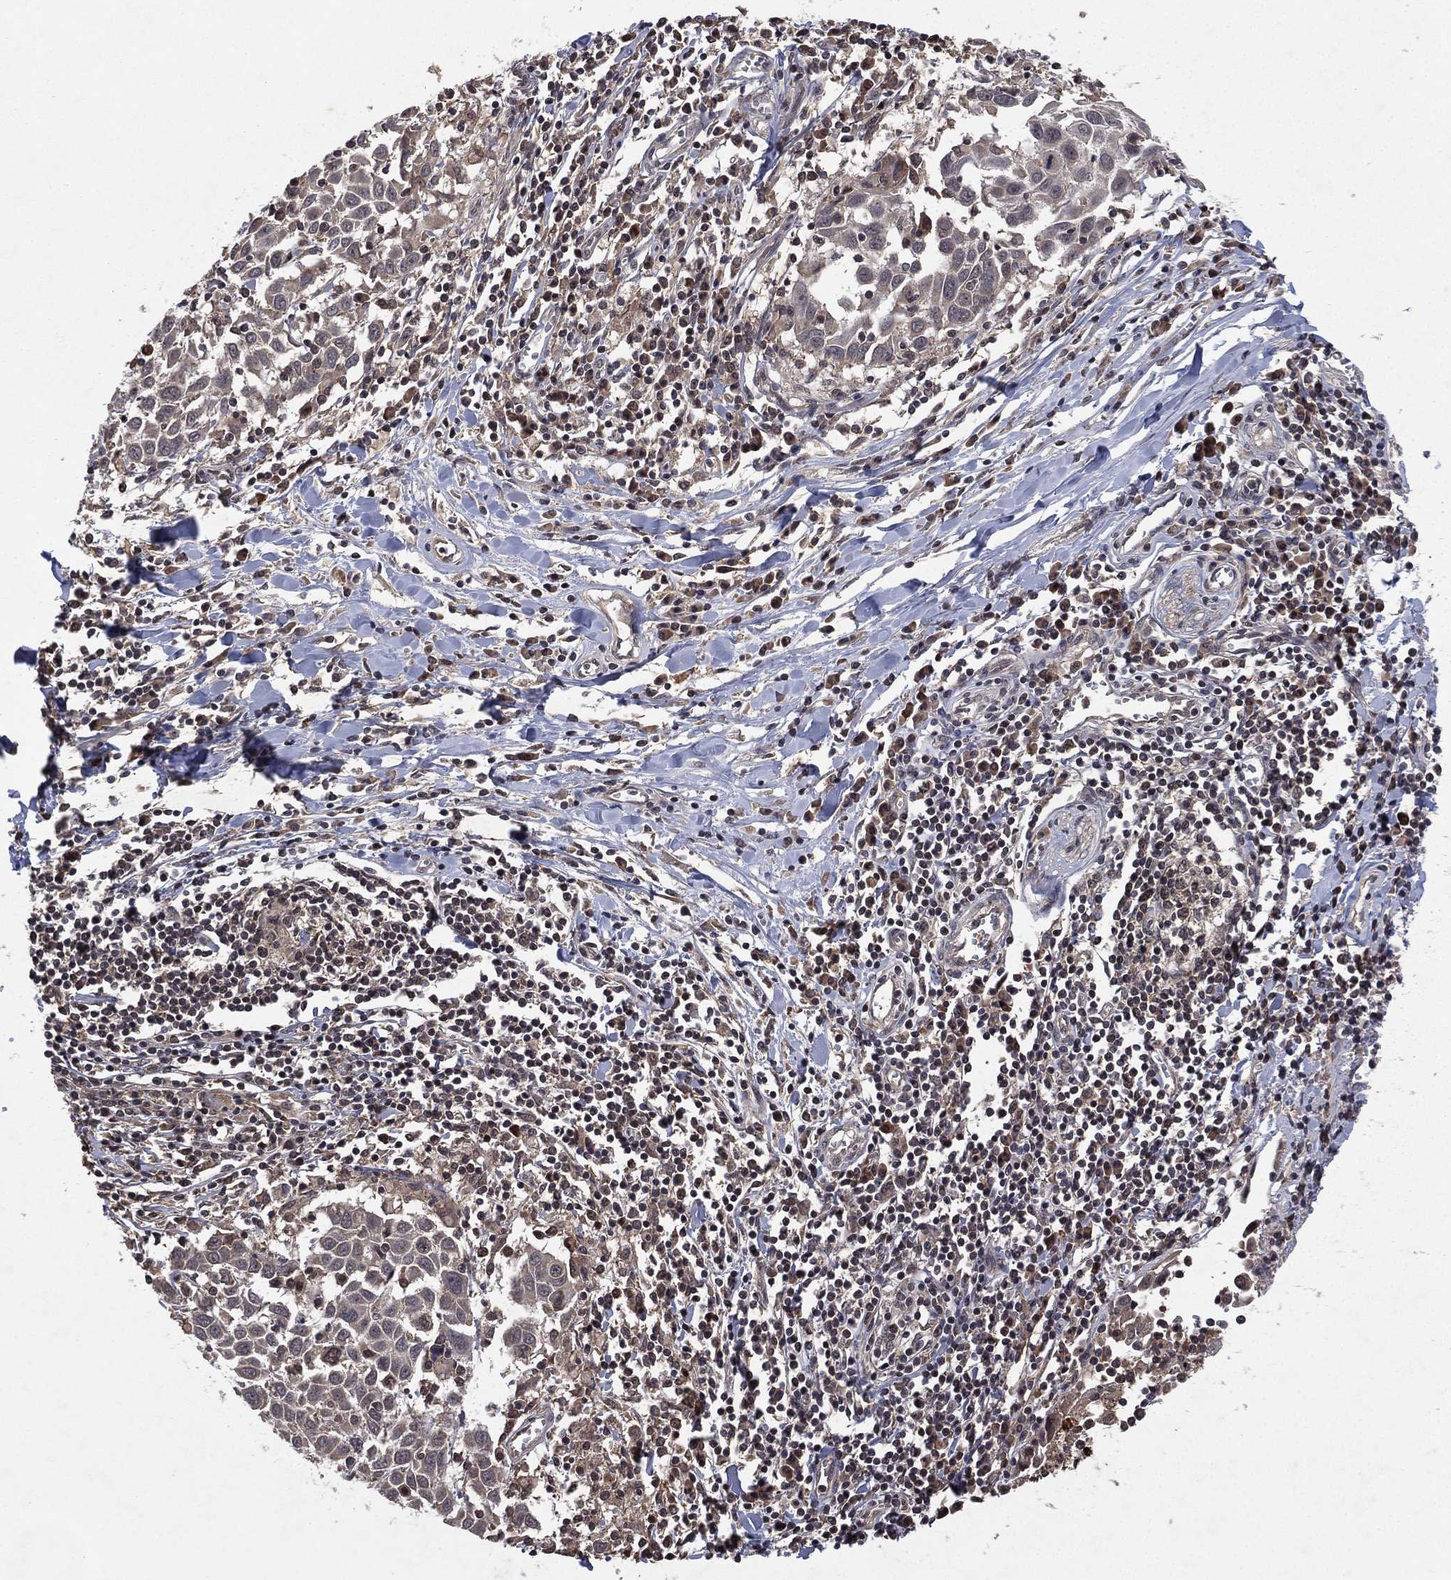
{"staining": {"intensity": "negative", "quantity": "none", "location": "none"}, "tissue": "lung cancer", "cell_type": "Tumor cells", "image_type": "cancer", "snomed": [{"axis": "morphology", "description": "Squamous cell carcinoma, NOS"}, {"axis": "topography", "description": "Lung"}], "caption": "Squamous cell carcinoma (lung) was stained to show a protein in brown. There is no significant expression in tumor cells.", "gene": "ATG4B", "patient": {"sex": "male", "age": 57}}